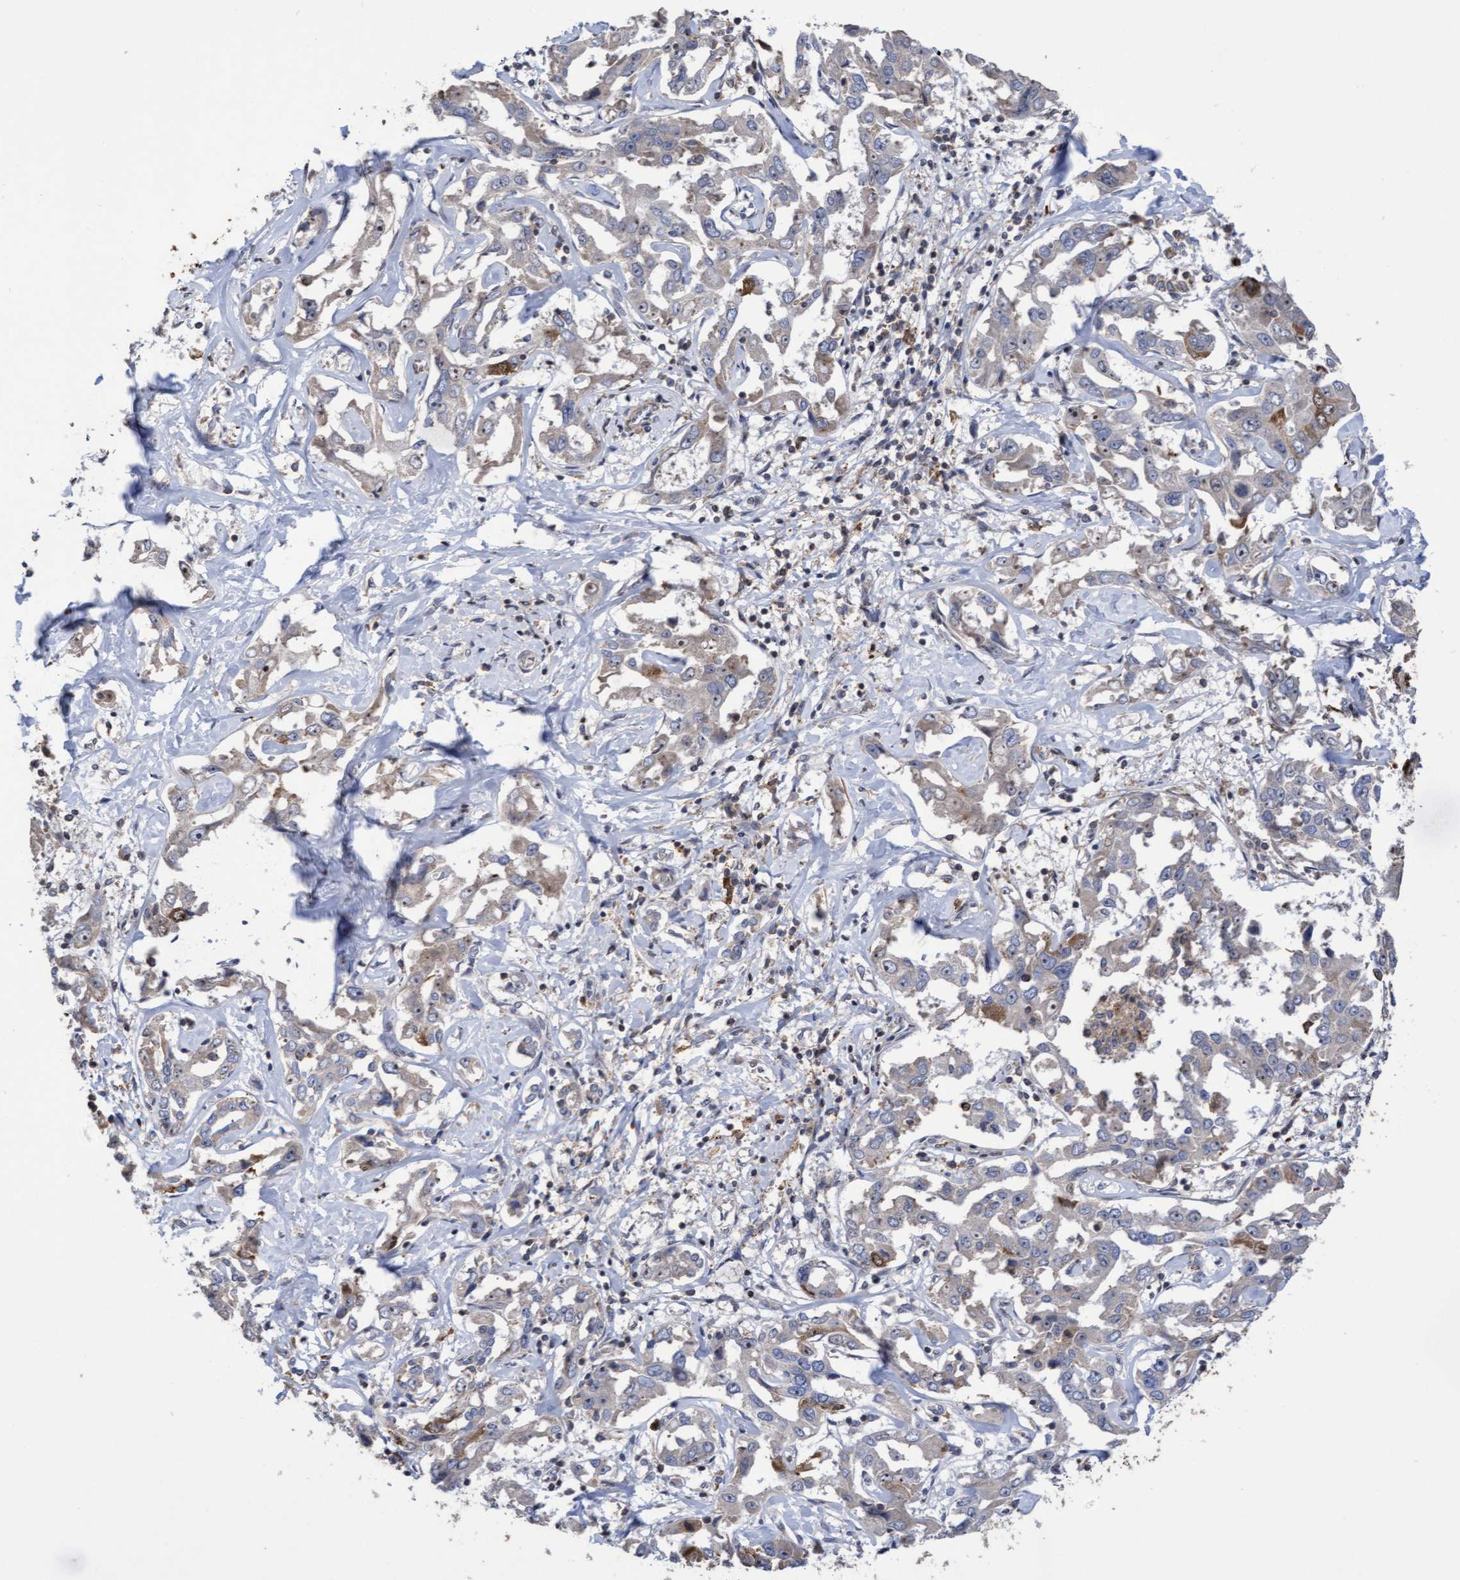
{"staining": {"intensity": "weak", "quantity": "<25%", "location": "cytoplasmic/membranous,nuclear"}, "tissue": "liver cancer", "cell_type": "Tumor cells", "image_type": "cancer", "snomed": [{"axis": "morphology", "description": "Cholangiocarcinoma"}, {"axis": "topography", "description": "Liver"}], "caption": "High power microscopy photomicrograph of an IHC image of cholangiocarcinoma (liver), revealing no significant positivity in tumor cells.", "gene": "SLBP", "patient": {"sex": "male", "age": 59}}